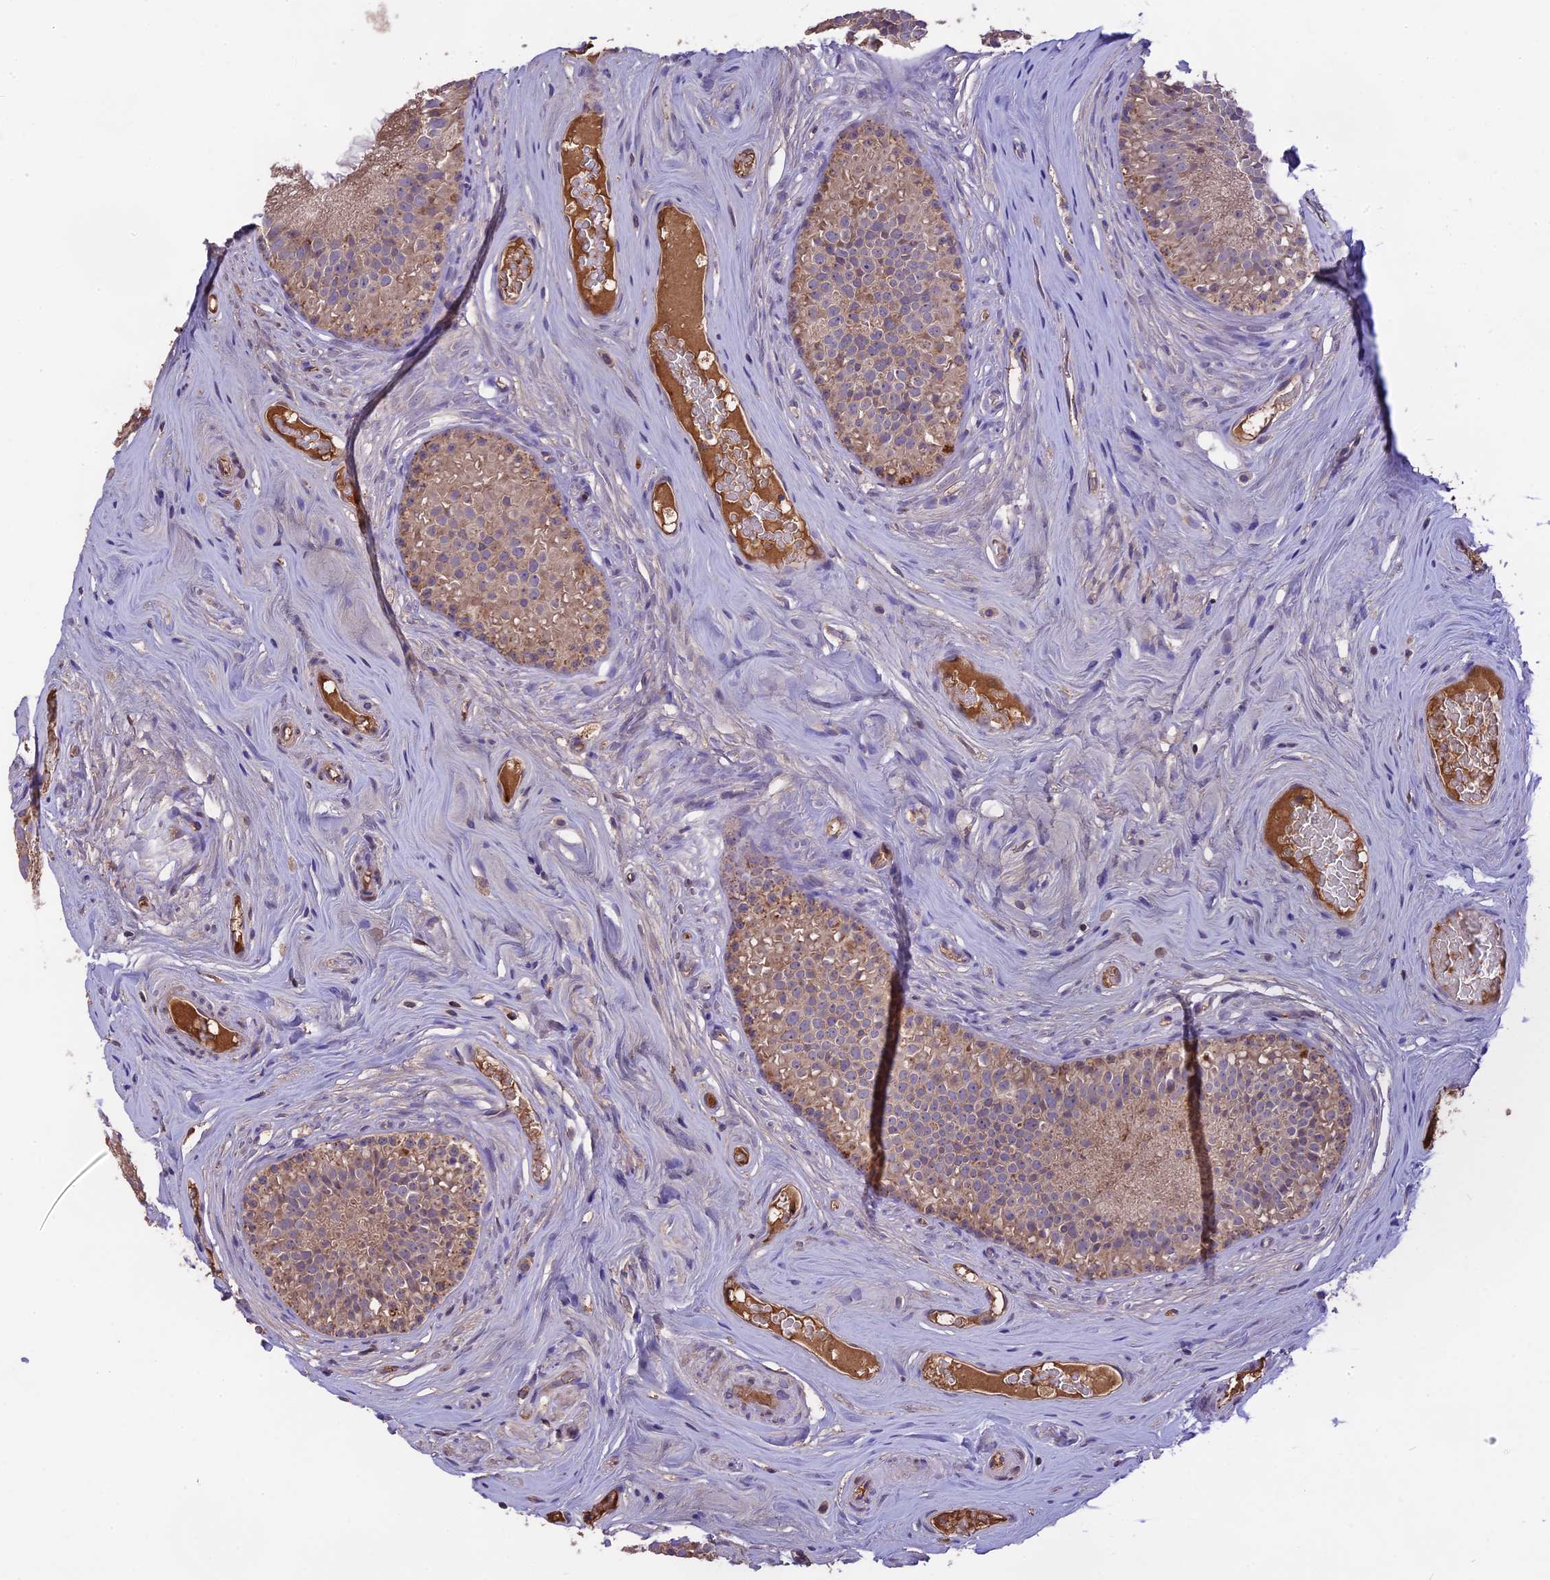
{"staining": {"intensity": "moderate", "quantity": "<25%", "location": "cytoplasmic/membranous"}, "tissue": "epididymis", "cell_type": "Glandular cells", "image_type": "normal", "snomed": [{"axis": "morphology", "description": "Normal tissue, NOS"}, {"axis": "topography", "description": "Epididymis"}], "caption": "Benign epididymis demonstrates moderate cytoplasmic/membranous staining in about <25% of glandular cells, visualized by immunohistochemistry.", "gene": "NUDT8", "patient": {"sex": "male", "age": 45}}